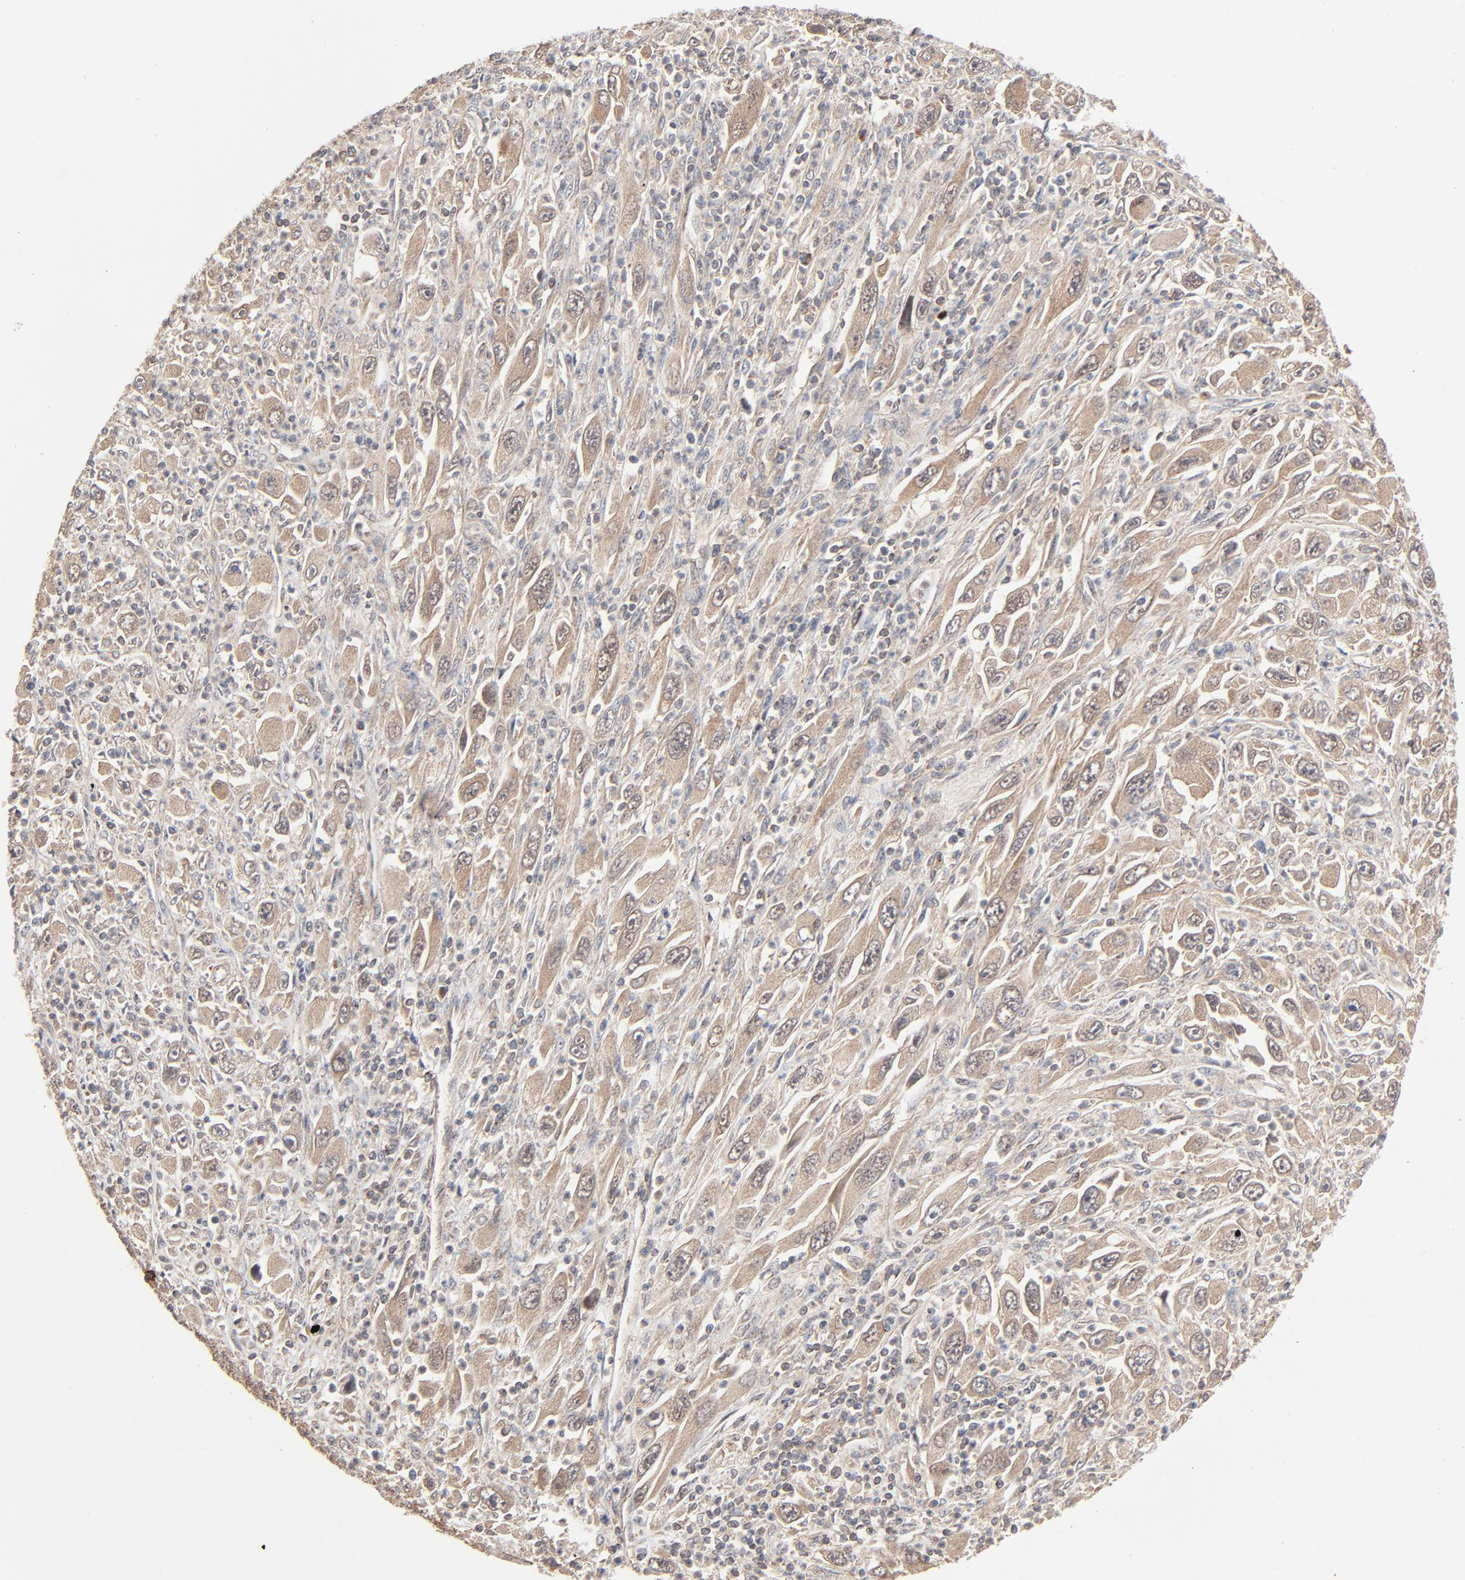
{"staining": {"intensity": "moderate", "quantity": ">75%", "location": "cytoplasmic/membranous"}, "tissue": "melanoma", "cell_type": "Tumor cells", "image_type": "cancer", "snomed": [{"axis": "morphology", "description": "Malignant melanoma, Metastatic site"}, {"axis": "topography", "description": "Skin"}], "caption": "This is an image of immunohistochemistry staining of malignant melanoma (metastatic site), which shows moderate staining in the cytoplasmic/membranous of tumor cells.", "gene": "ABLIM3", "patient": {"sex": "female", "age": 56}}